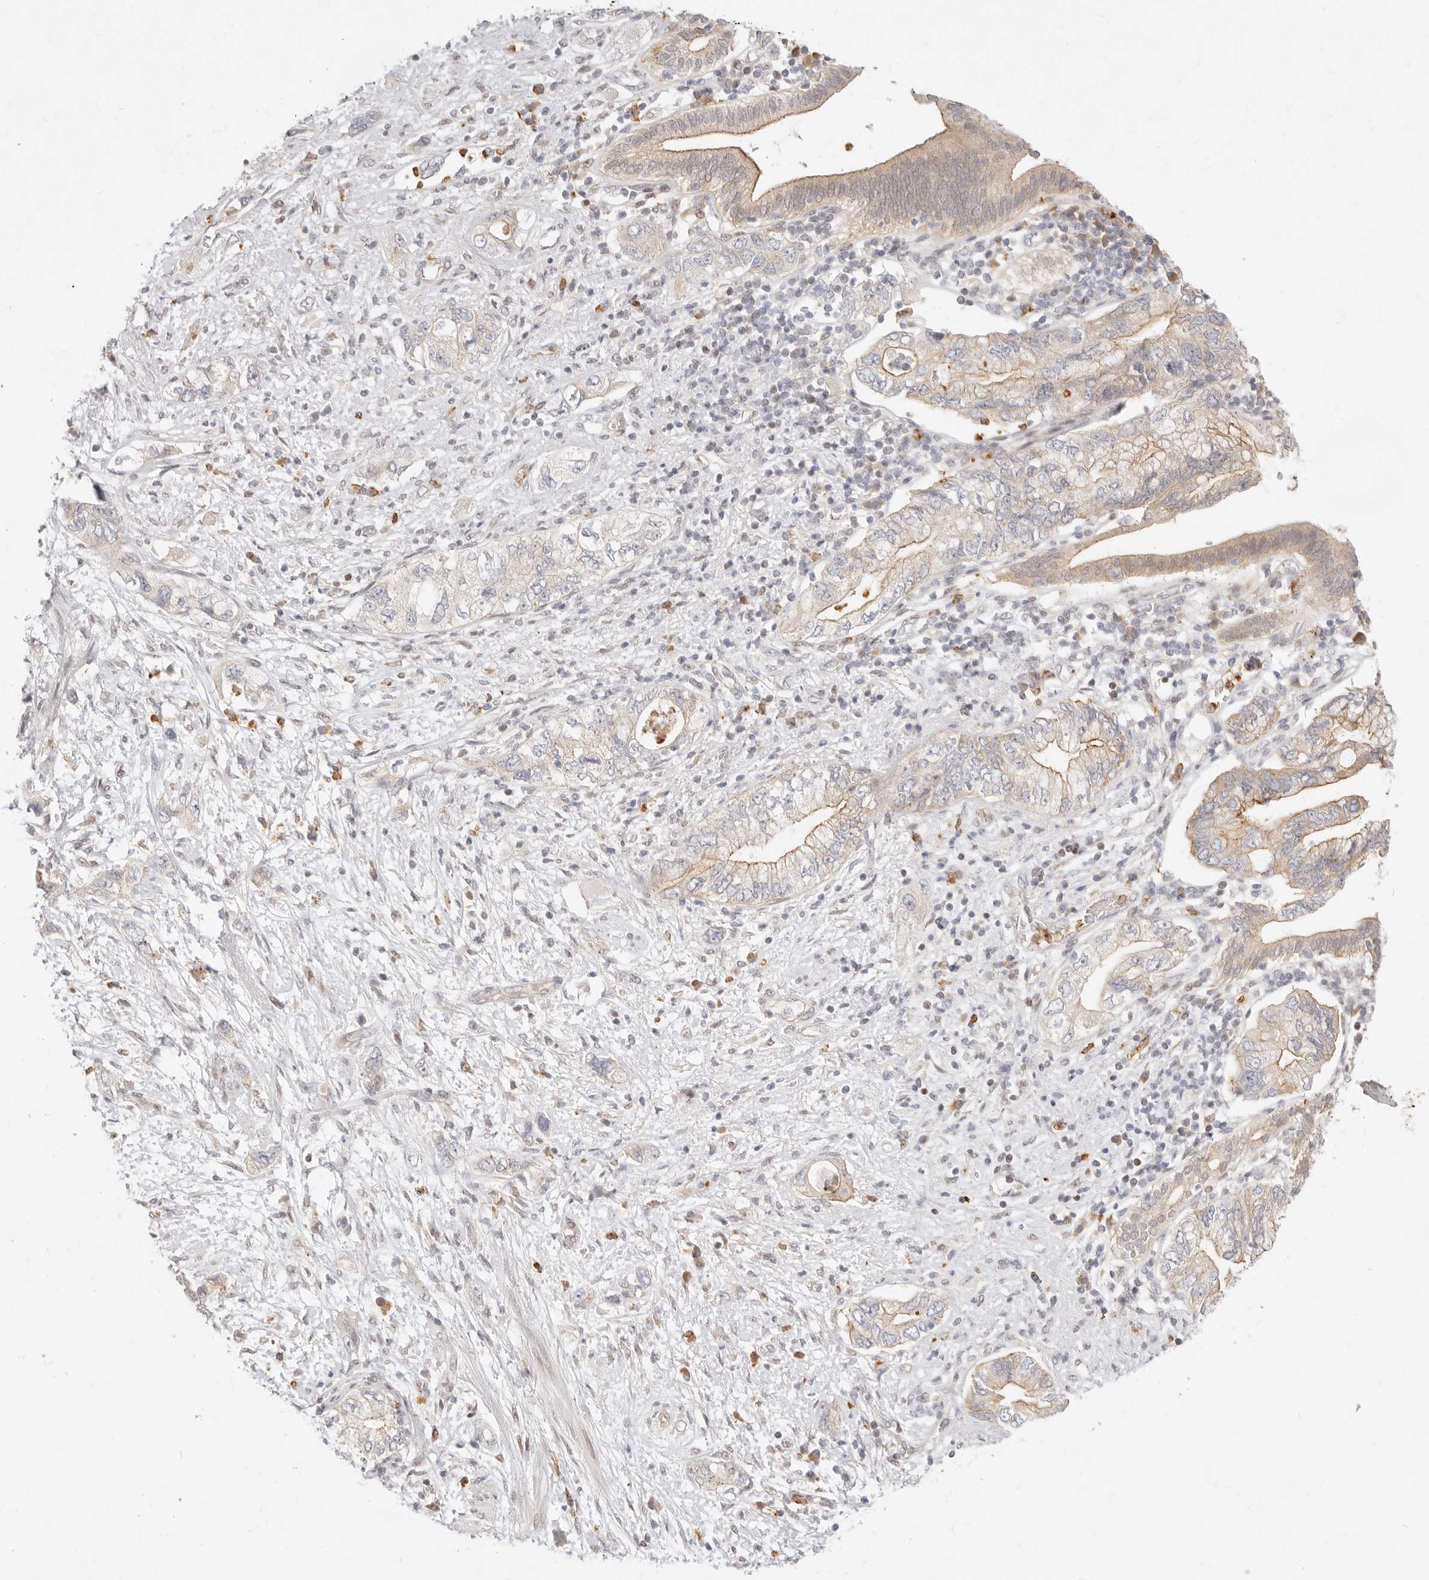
{"staining": {"intensity": "moderate", "quantity": "25%-75%", "location": "cytoplasmic/membranous"}, "tissue": "pancreatic cancer", "cell_type": "Tumor cells", "image_type": "cancer", "snomed": [{"axis": "morphology", "description": "Adenocarcinoma, NOS"}, {"axis": "topography", "description": "Pancreas"}], "caption": "This histopathology image demonstrates immunohistochemistry (IHC) staining of pancreatic cancer, with medium moderate cytoplasmic/membranous expression in approximately 25%-75% of tumor cells.", "gene": "ASCL3", "patient": {"sex": "female", "age": 73}}